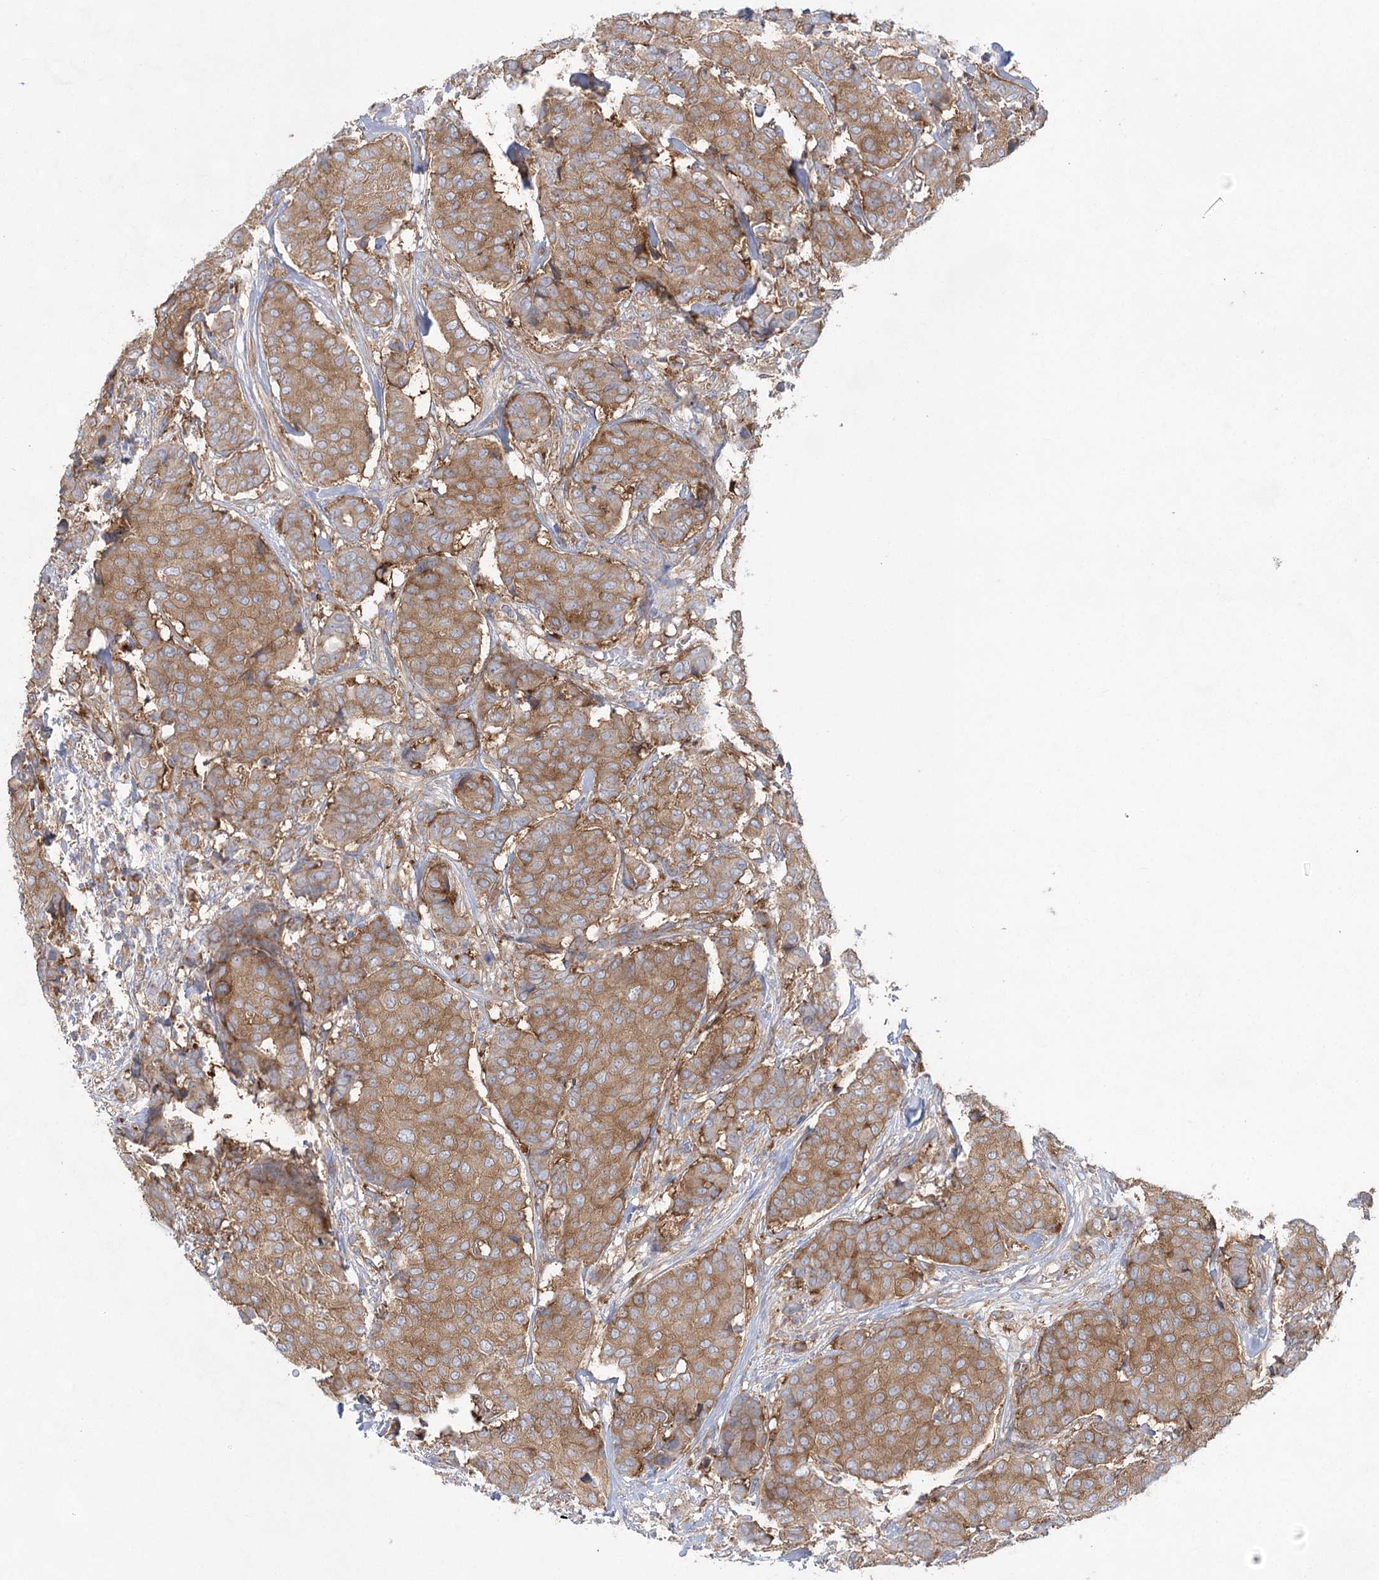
{"staining": {"intensity": "moderate", "quantity": ">75%", "location": "cytoplasmic/membranous"}, "tissue": "breast cancer", "cell_type": "Tumor cells", "image_type": "cancer", "snomed": [{"axis": "morphology", "description": "Duct carcinoma"}, {"axis": "topography", "description": "Breast"}], "caption": "Human breast cancer stained for a protein (brown) reveals moderate cytoplasmic/membranous positive staining in approximately >75% of tumor cells.", "gene": "EIF3A", "patient": {"sex": "female", "age": 75}}